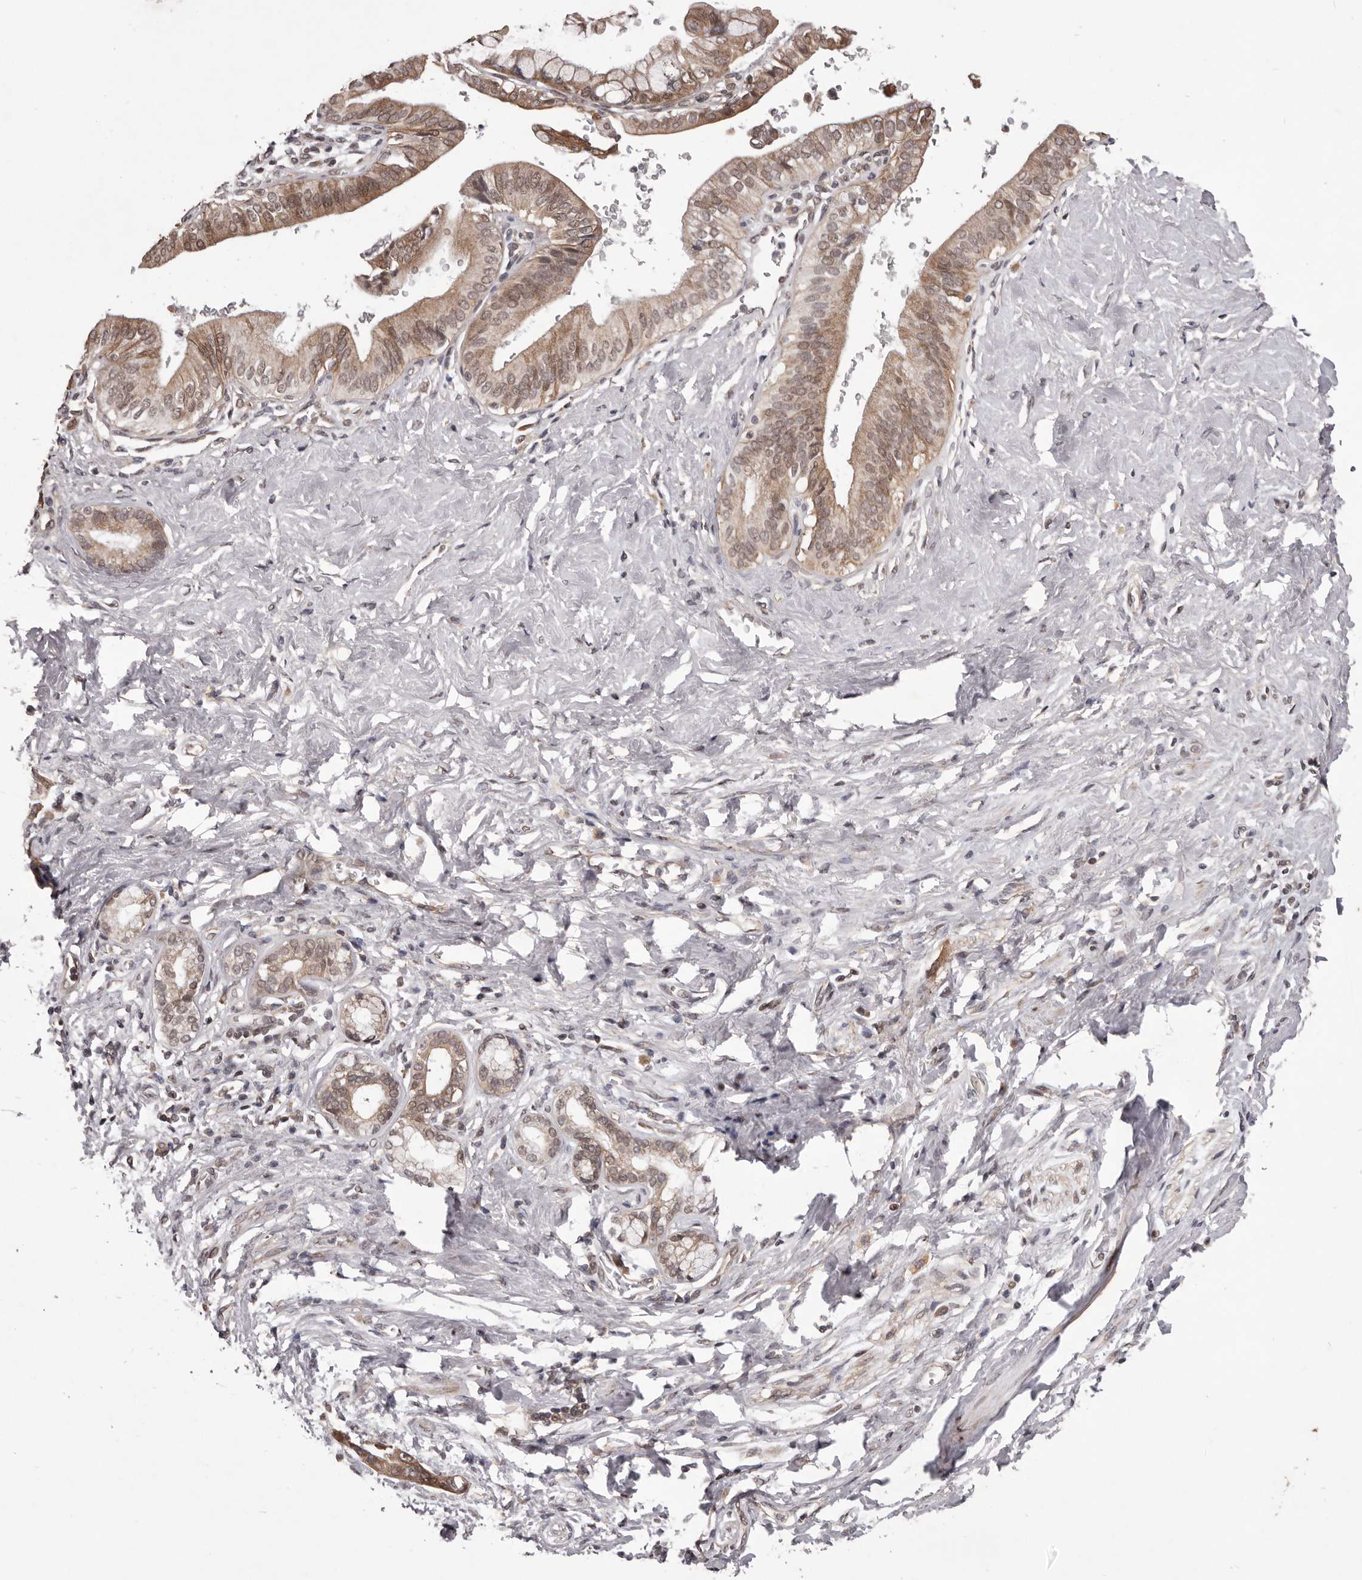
{"staining": {"intensity": "moderate", "quantity": ">75%", "location": "cytoplasmic/membranous,nuclear"}, "tissue": "pancreatic cancer", "cell_type": "Tumor cells", "image_type": "cancer", "snomed": [{"axis": "morphology", "description": "Adenocarcinoma, NOS"}, {"axis": "topography", "description": "Pancreas"}], "caption": "Human pancreatic cancer stained for a protein (brown) shows moderate cytoplasmic/membranous and nuclear positive staining in about >75% of tumor cells.", "gene": "CELF3", "patient": {"sex": "female", "age": 72}}